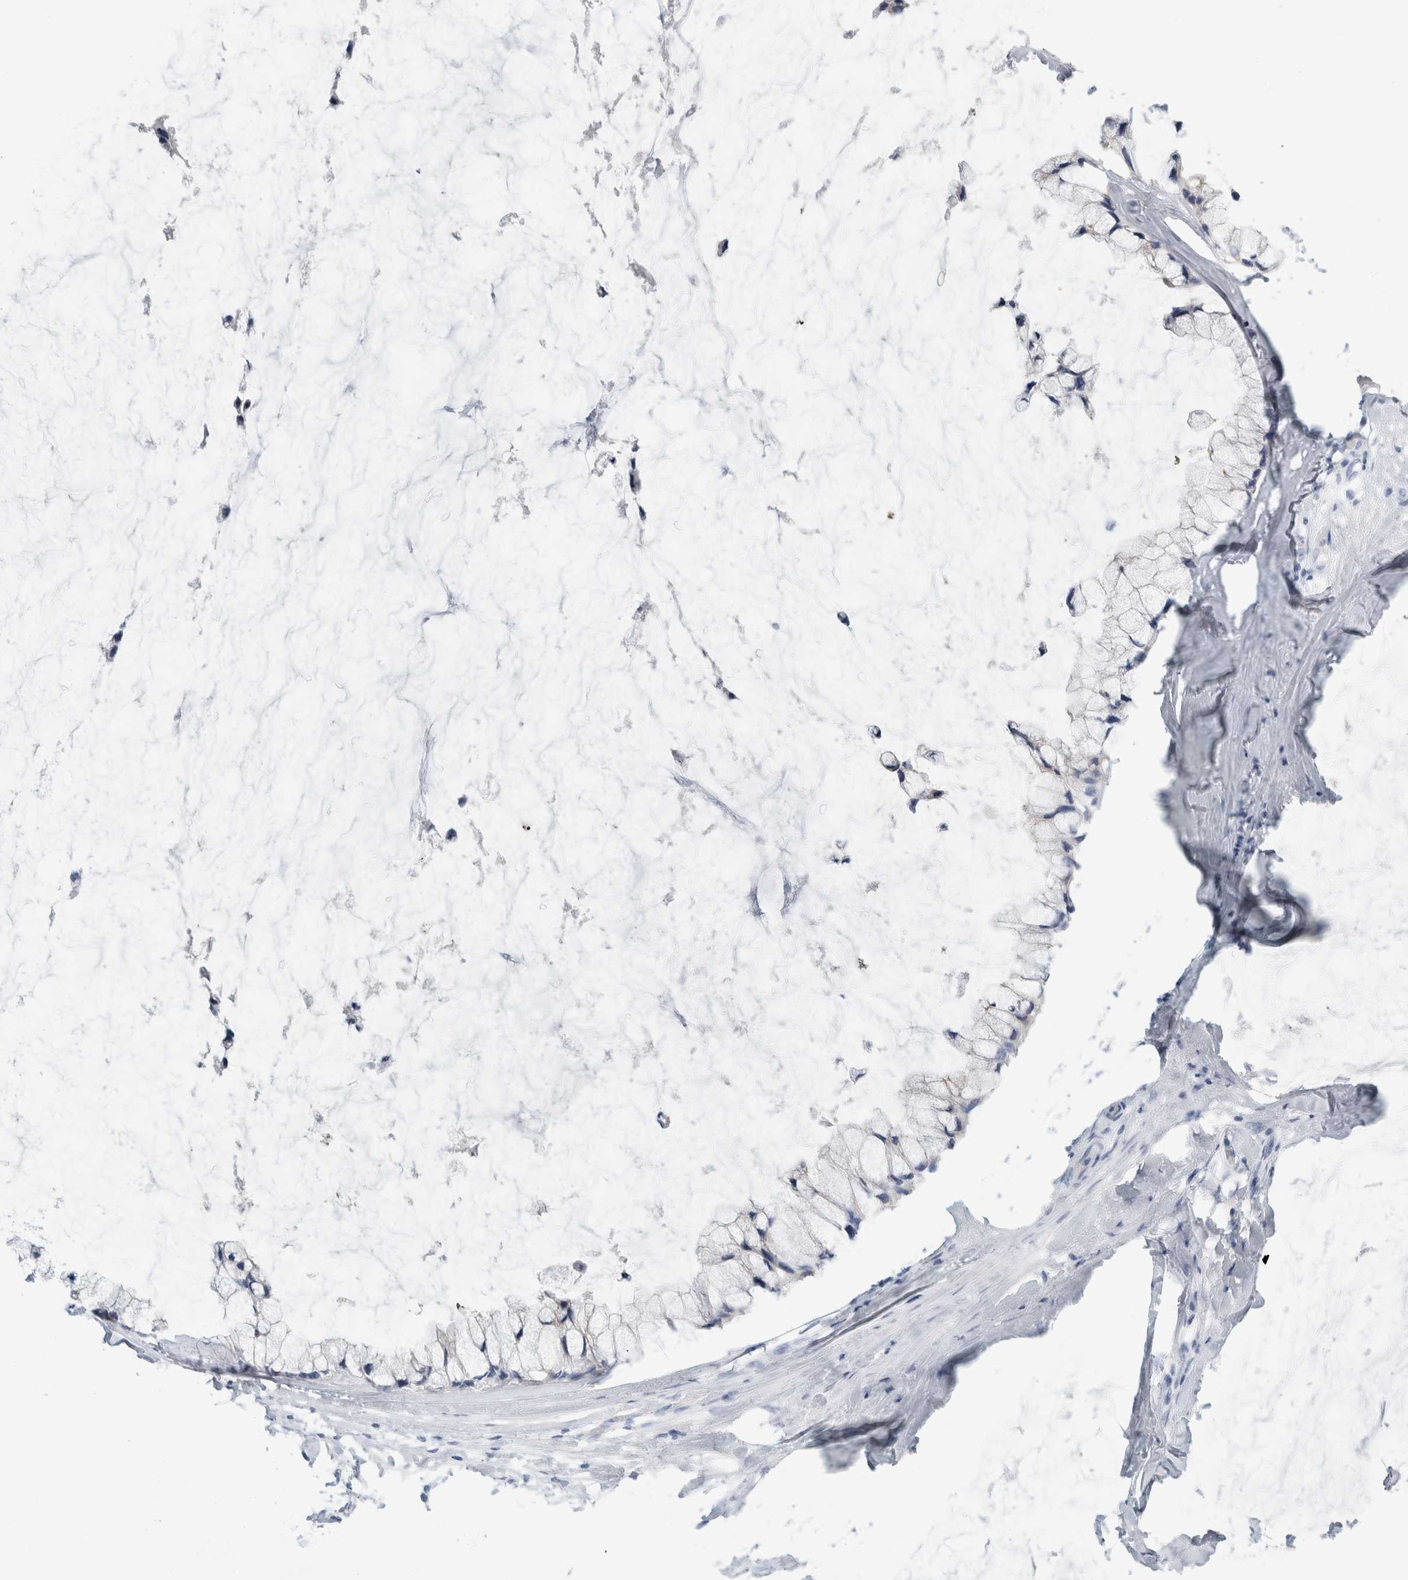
{"staining": {"intensity": "negative", "quantity": "none", "location": "none"}, "tissue": "ovarian cancer", "cell_type": "Tumor cells", "image_type": "cancer", "snomed": [{"axis": "morphology", "description": "Cystadenocarcinoma, mucinous, NOS"}, {"axis": "topography", "description": "Ovary"}], "caption": "Tumor cells are negative for brown protein staining in ovarian mucinous cystadenocarcinoma.", "gene": "RPH3AL", "patient": {"sex": "female", "age": 39}}